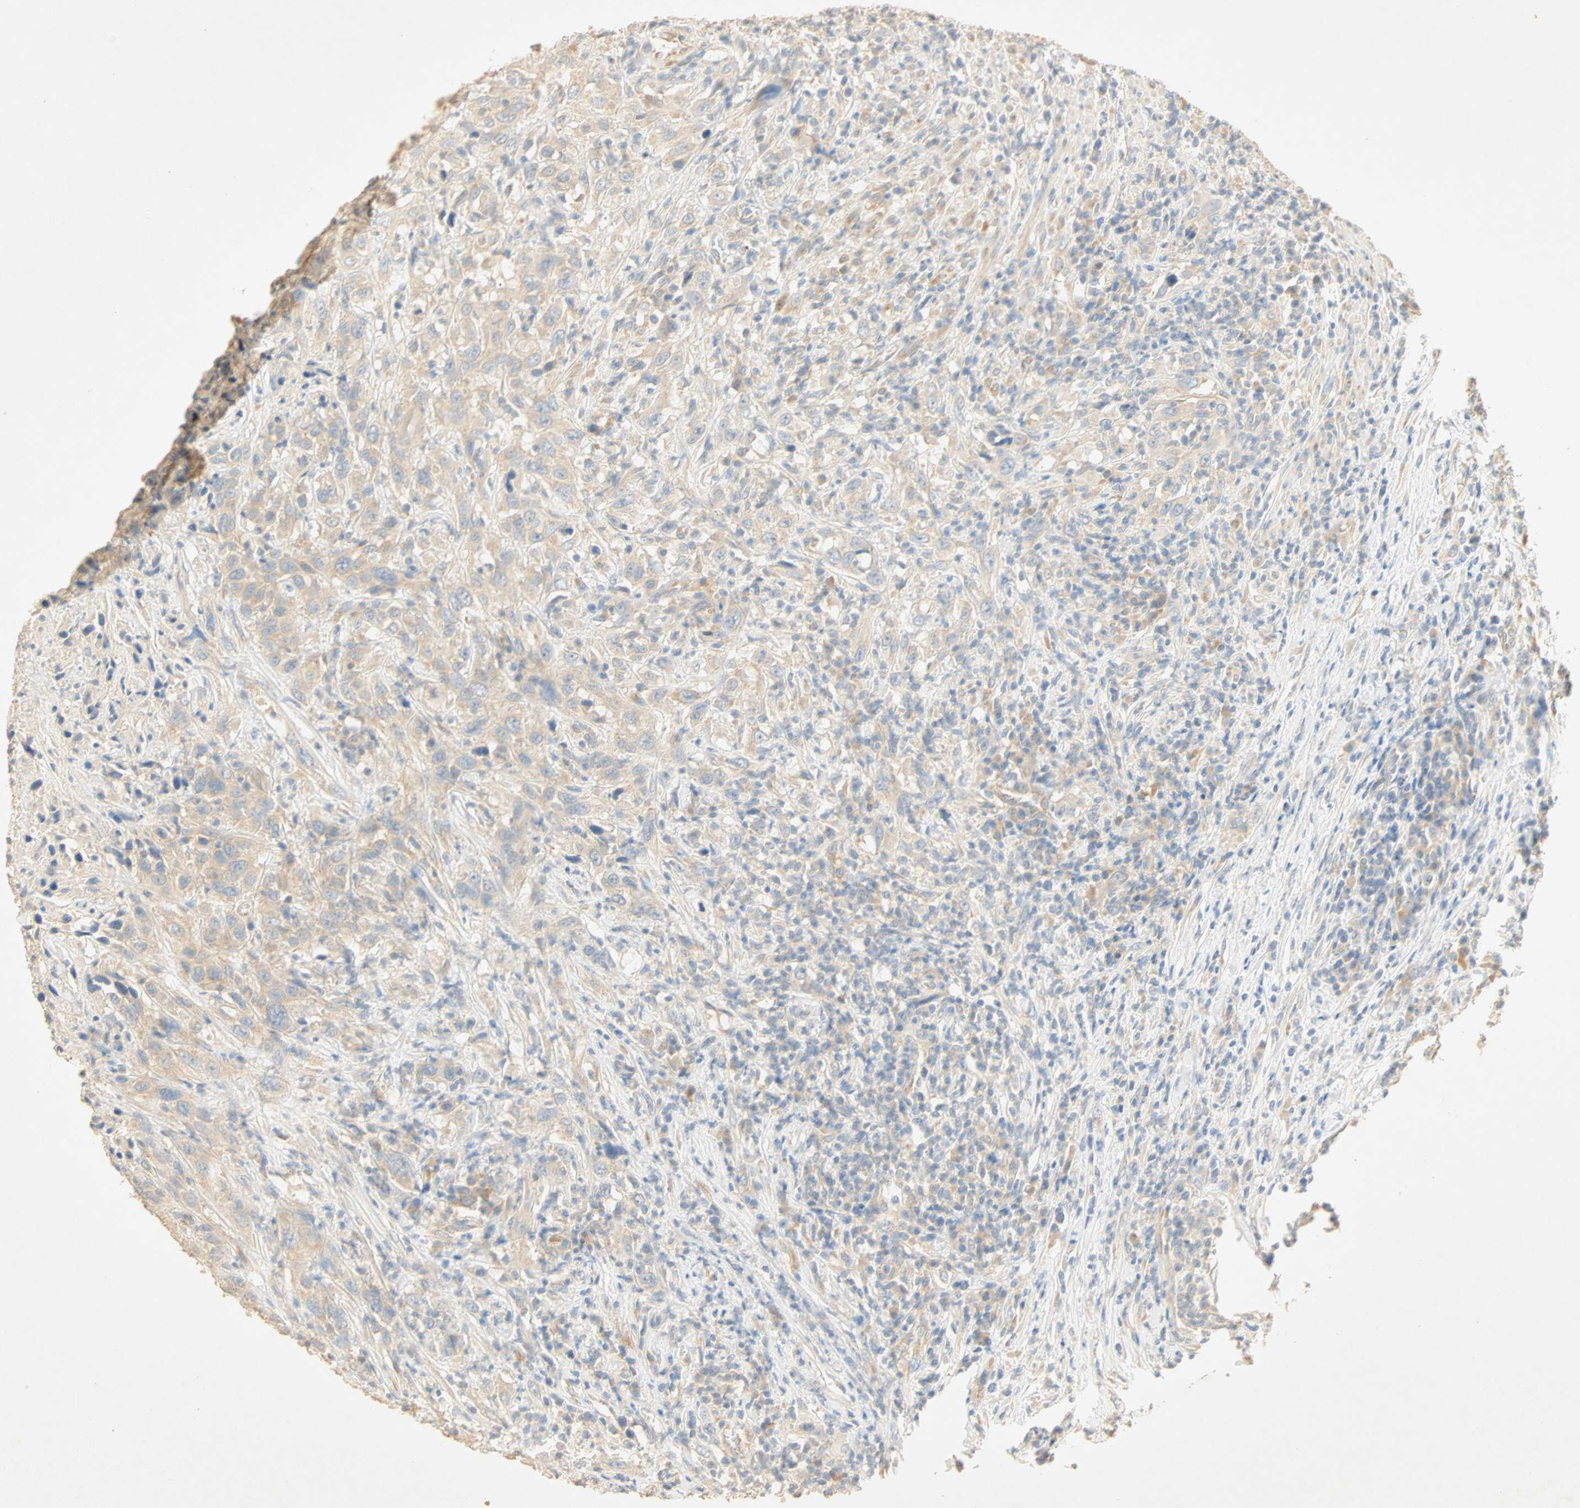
{"staining": {"intensity": "weak", "quantity": "25%-75%", "location": "cytoplasmic/membranous"}, "tissue": "urothelial cancer", "cell_type": "Tumor cells", "image_type": "cancer", "snomed": [{"axis": "morphology", "description": "Urothelial carcinoma, High grade"}, {"axis": "topography", "description": "Urinary bladder"}], "caption": "High-magnification brightfield microscopy of urothelial carcinoma (high-grade) stained with DAB (brown) and counterstained with hematoxylin (blue). tumor cells exhibit weak cytoplasmic/membranous expression is present in about25%-75% of cells. Using DAB (brown) and hematoxylin (blue) stains, captured at high magnification using brightfield microscopy.", "gene": "SELENBP1", "patient": {"sex": "male", "age": 61}}